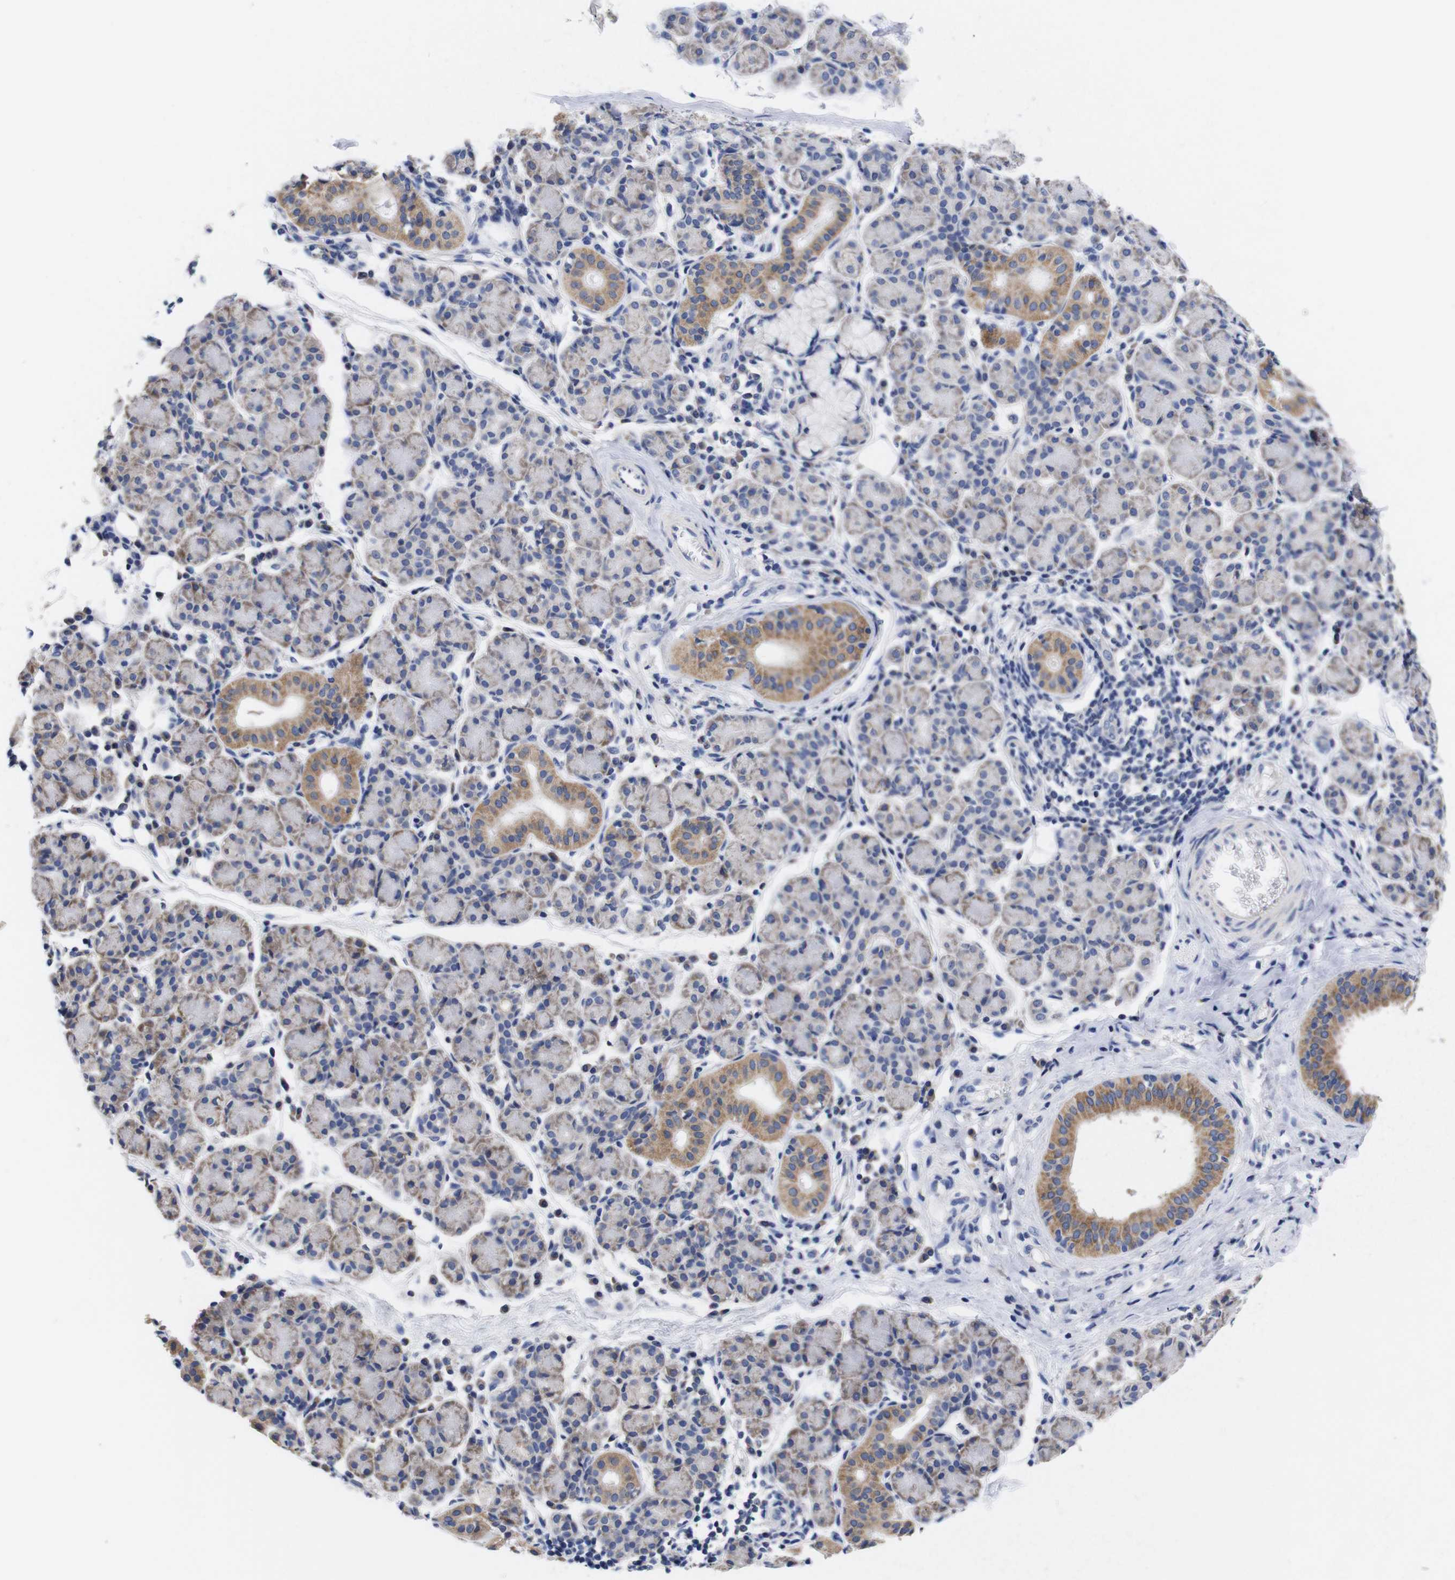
{"staining": {"intensity": "moderate", "quantity": "25%-75%", "location": "cytoplasmic/membranous"}, "tissue": "salivary gland", "cell_type": "Glandular cells", "image_type": "normal", "snomed": [{"axis": "morphology", "description": "Normal tissue, NOS"}, {"axis": "morphology", "description": "Inflammation, NOS"}, {"axis": "topography", "description": "Lymph node"}, {"axis": "topography", "description": "Salivary gland"}], "caption": "This micrograph reveals immunohistochemistry (IHC) staining of benign human salivary gland, with medium moderate cytoplasmic/membranous staining in approximately 25%-75% of glandular cells.", "gene": "OPN3", "patient": {"sex": "male", "age": 3}}